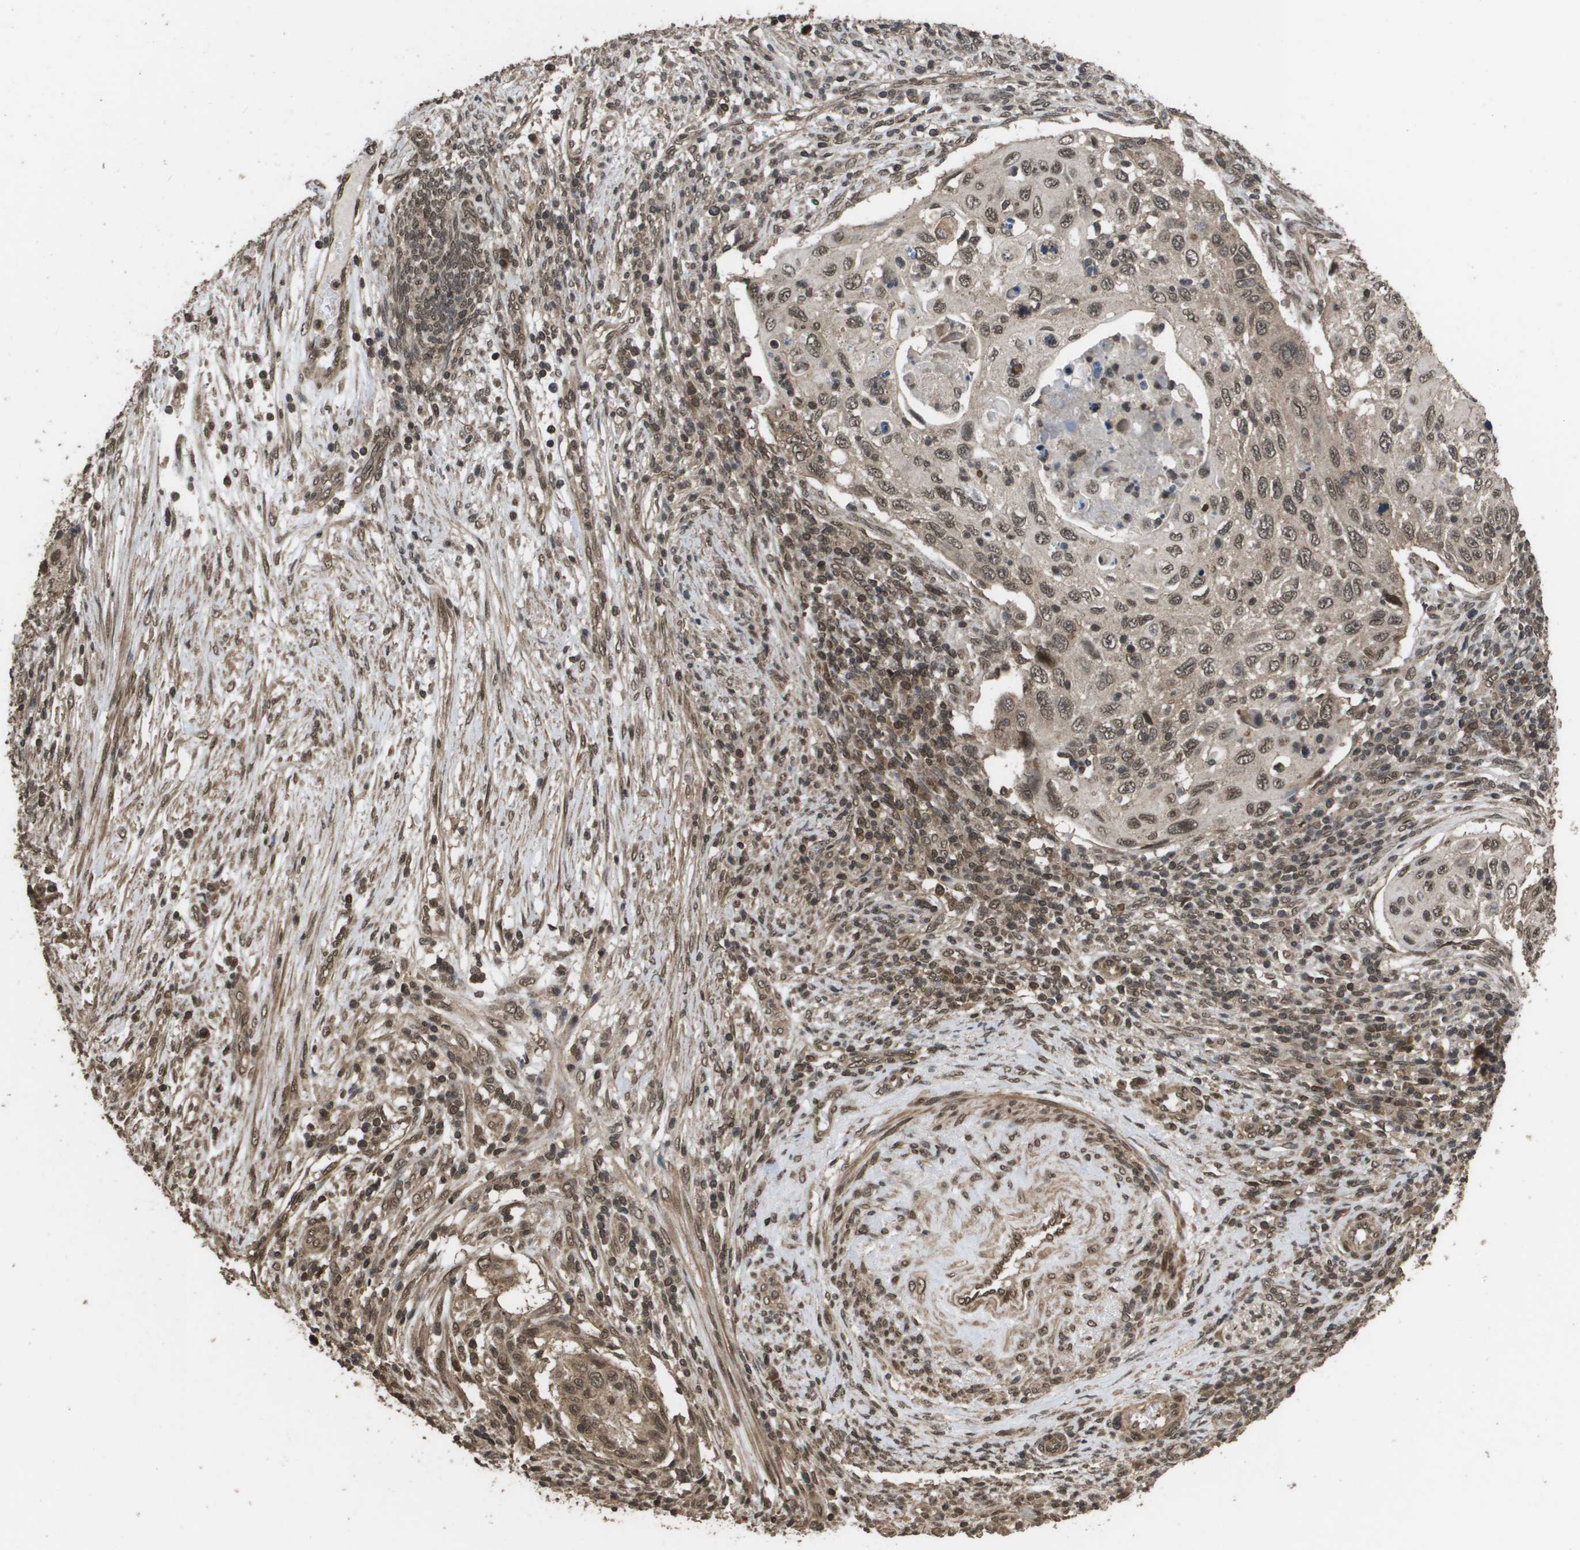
{"staining": {"intensity": "weak", "quantity": ">75%", "location": "cytoplasmic/membranous,nuclear"}, "tissue": "cervical cancer", "cell_type": "Tumor cells", "image_type": "cancer", "snomed": [{"axis": "morphology", "description": "Squamous cell carcinoma, NOS"}, {"axis": "topography", "description": "Cervix"}], "caption": "Immunohistochemistry (DAB (3,3'-diaminobenzidine)) staining of cervical squamous cell carcinoma displays weak cytoplasmic/membranous and nuclear protein expression in about >75% of tumor cells.", "gene": "AXIN2", "patient": {"sex": "female", "age": 70}}